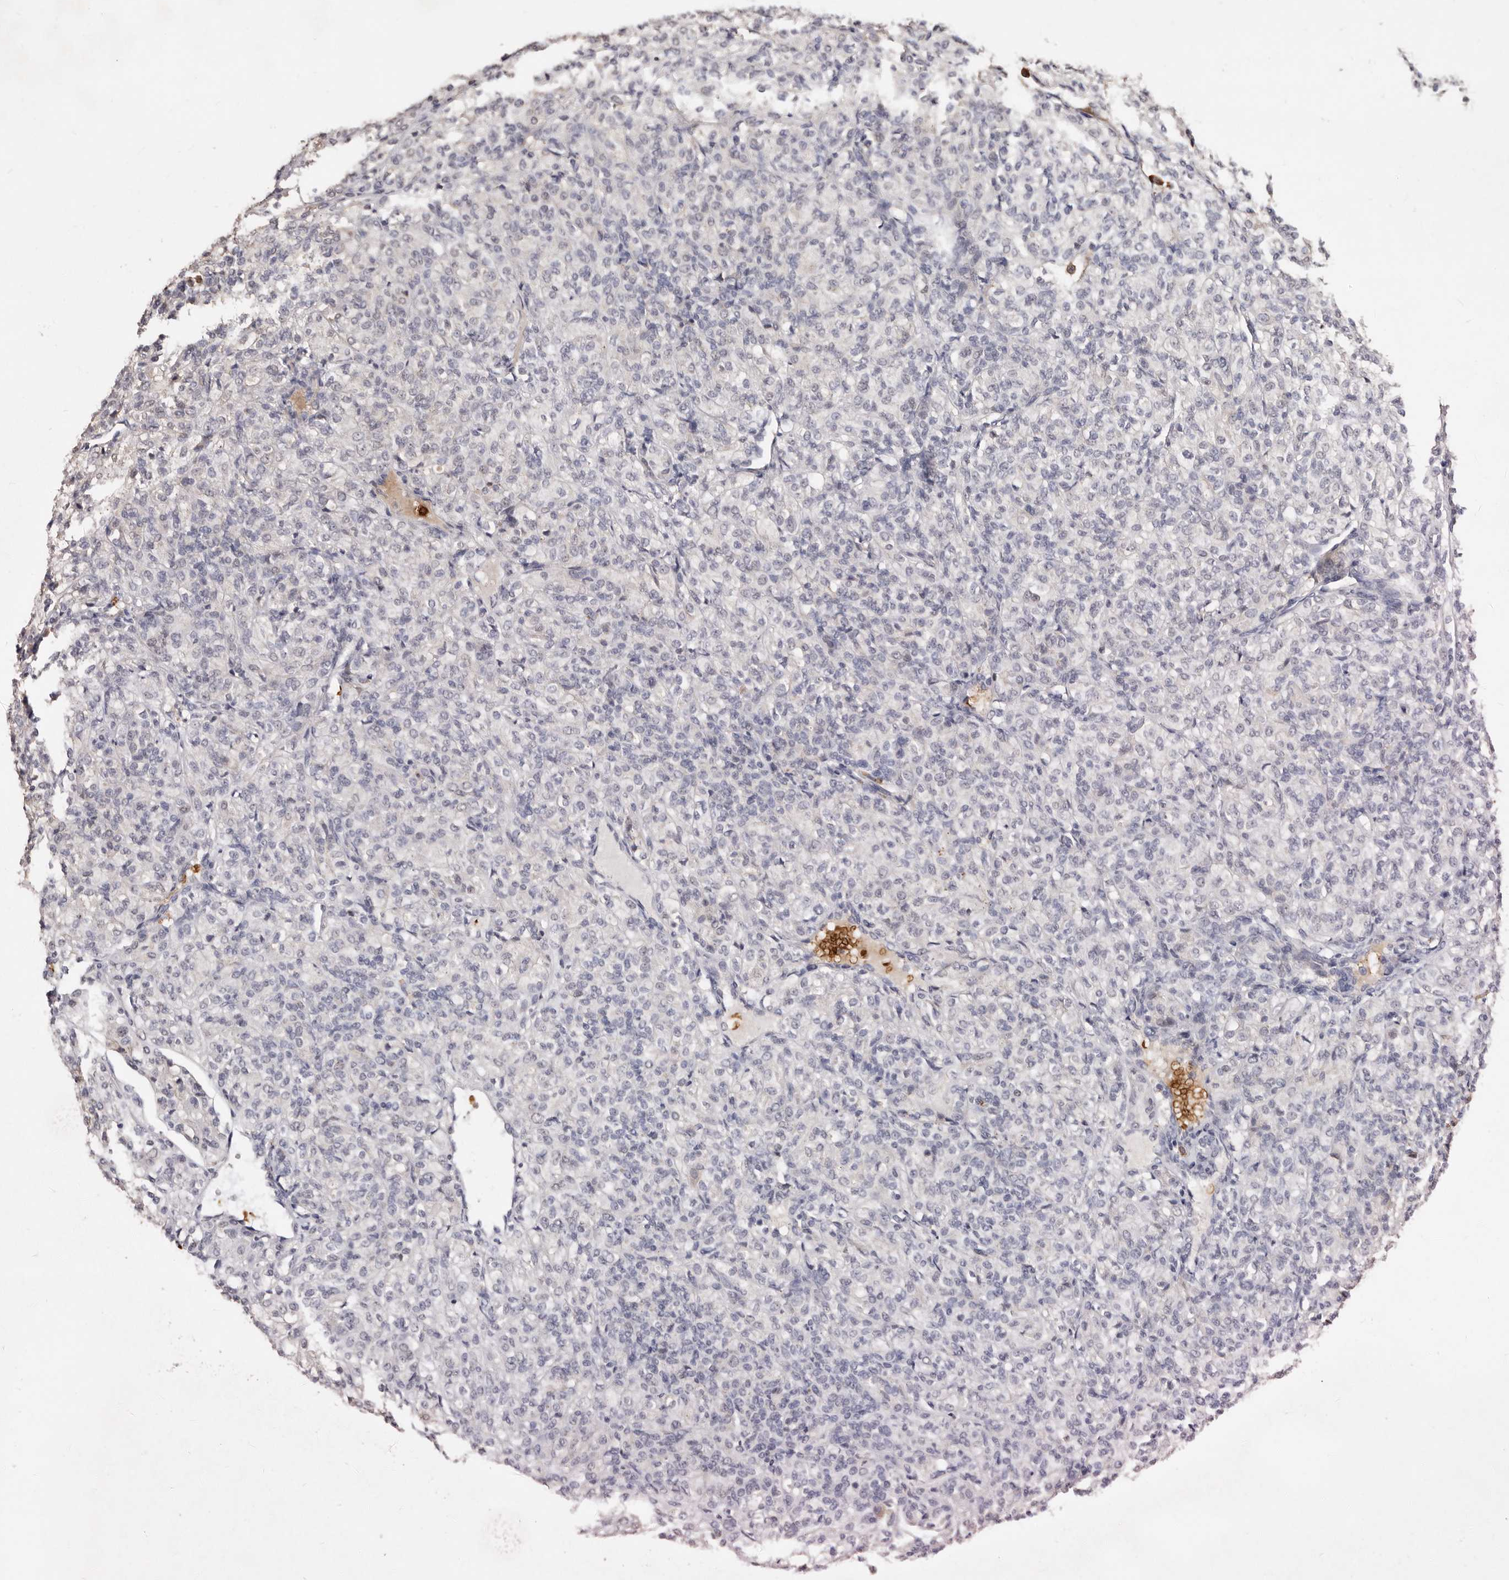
{"staining": {"intensity": "negative", "quantity": "none", "location": "none"}, "tissue": "renal cancer", "cell_type": "Tumor cells", "image_type": "cancer", "snomed": [{"axis": "morphology", "description": "Adenocarcinoma, NOS"}, {"axis": "topography", "description": "Kidney"}], "caption": "Tumor cells are negative for brown protein staining in renal cancer. (Brightfield microscopy of DAB (3,3'-diaminobenzidine) immunohistochemistry (IHC) at high magnification).", "gene": "GRAMD2A", "patient": {"sex": "male", "age": 77}}